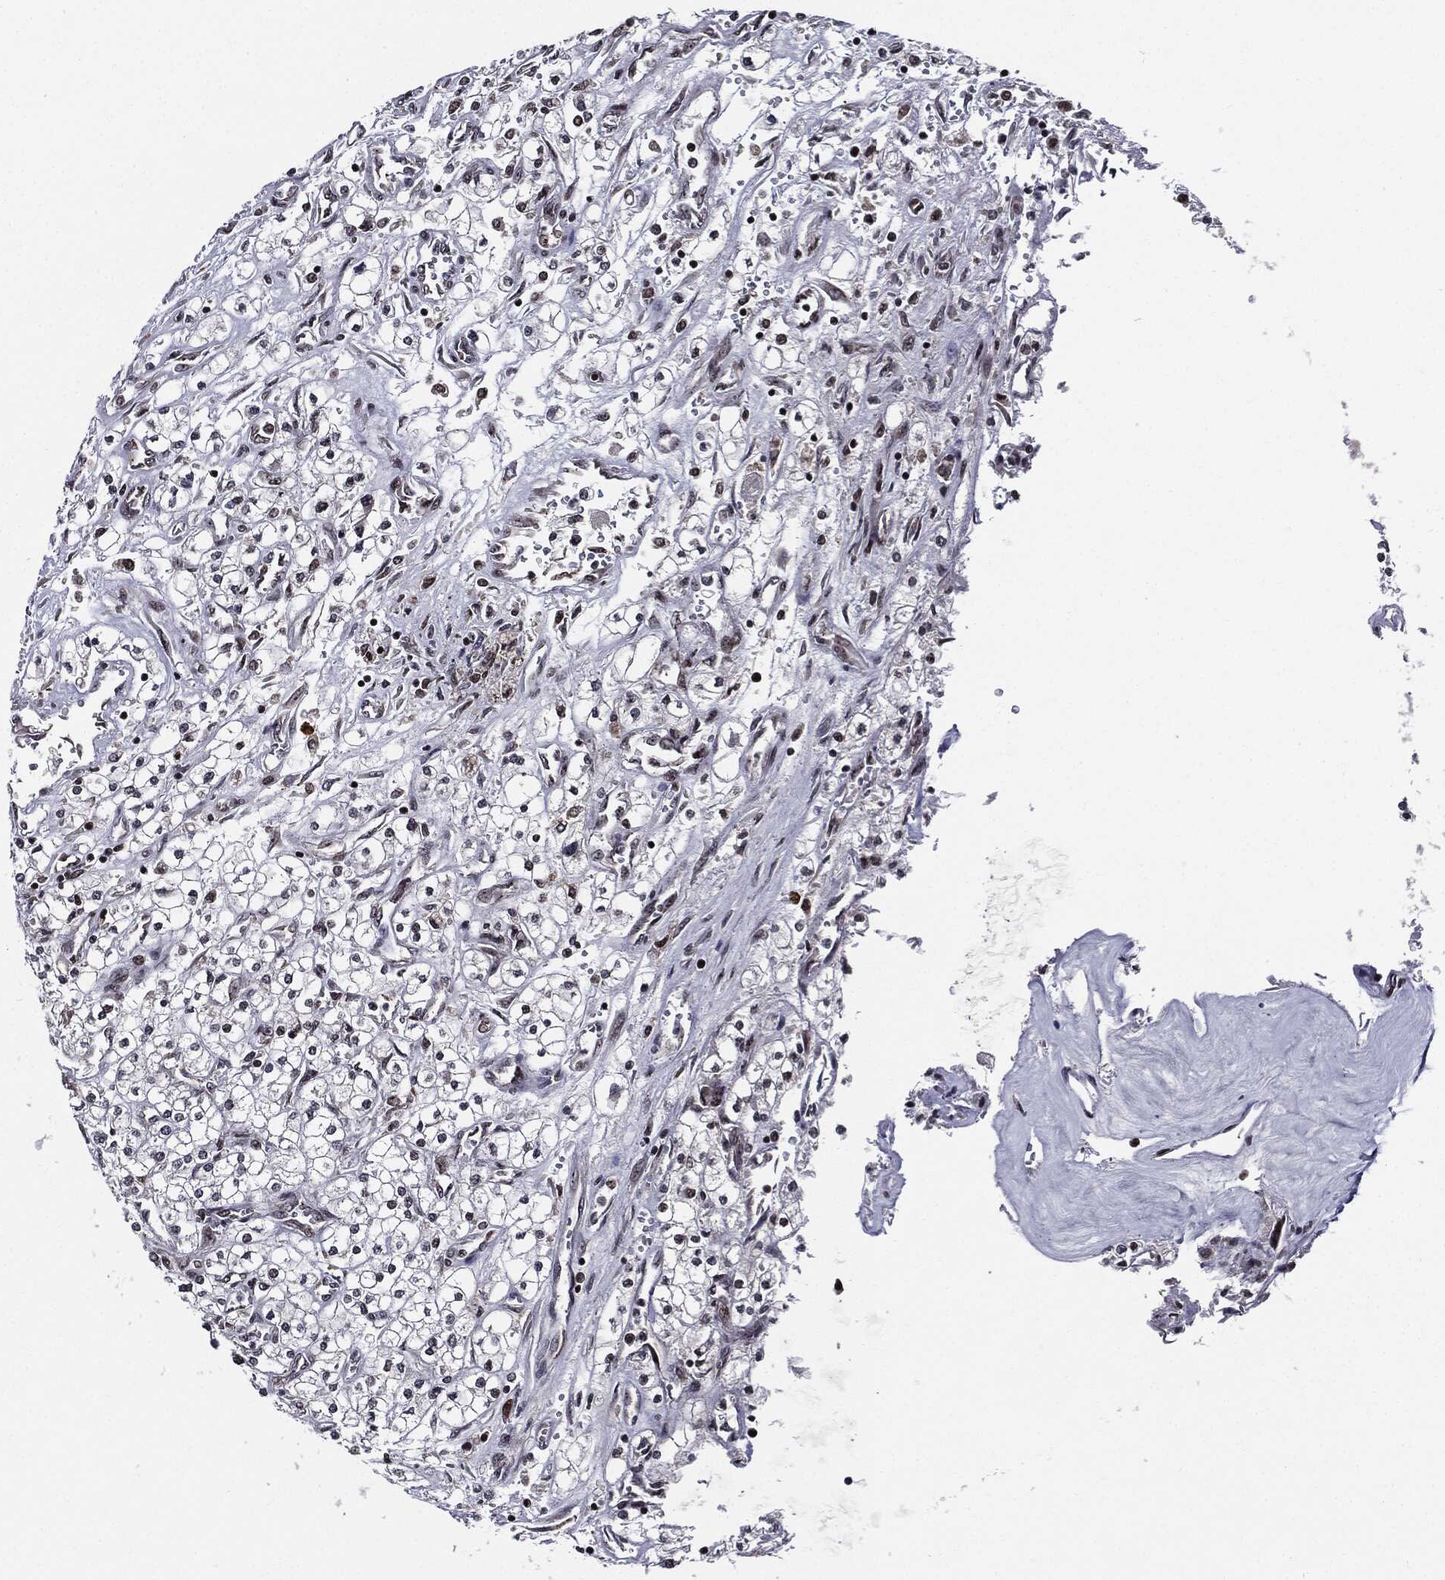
{"staining": {"intensity": "negative", "quantity": "none", "location": "none"}, "tissue": "renal cancer", "cell_type": "Tumor cells", "image_type": "cancer", "snomed": [{"axis": "morphology", "description": "Adenocarcinoma, NOS"}, {"axis": "topography", "description": "Kidney"}], "caption": "Renal adenocarcinoma was stained to show a protein in brown. There is no significant positivity in tumor cells.", "gene": "ZFP91", "patient": {"sex": "male", "age": 80}}